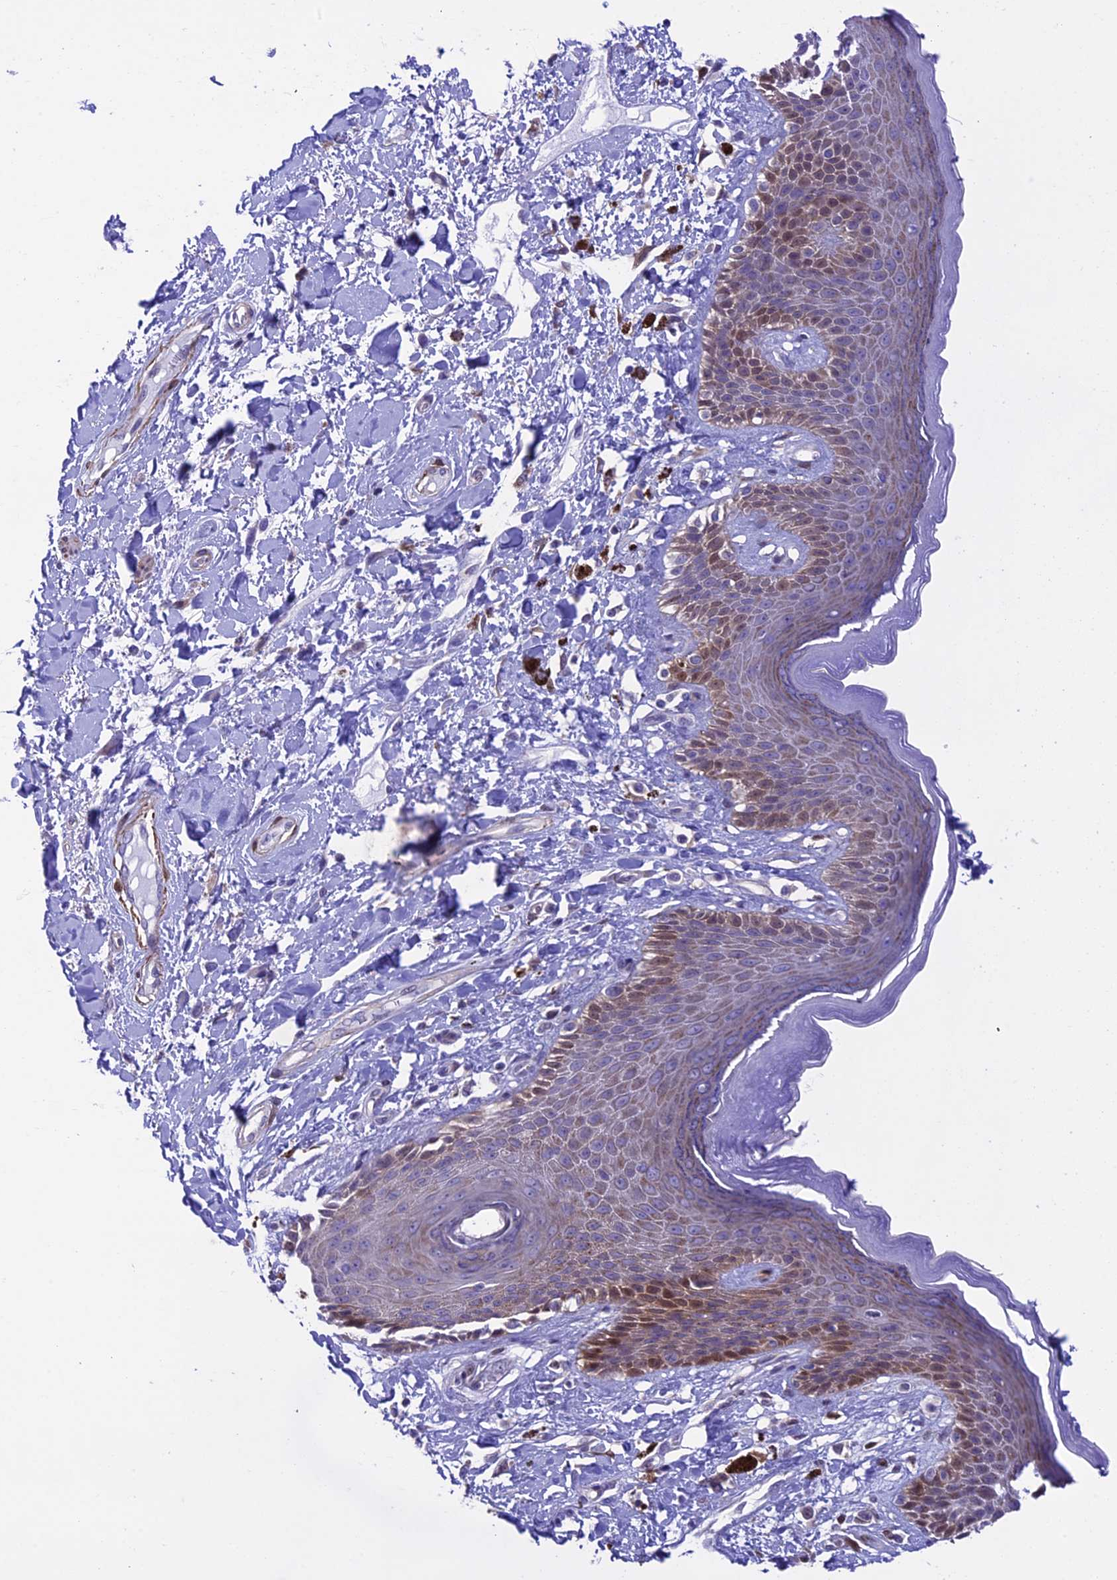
{"staining": {"intensity": "moderate", "quantity": "<25%", "location": "cytoplasmic/membranous"}, "tissue": "skin", "cell_type": "Epidermal cells", "image_type": "normal", "snomed": [{"axis": "morphology", "description": "Normal tissue, NOS"}, {"axis": "topography", "description": "Anal"}], "caption": "This is an image of immunohistochemistry (IHC) staining of unremarkable skin, which shows moderate expression in the cytoplasmic/membranous of epidermal cells.", "gene": "IGSF6", "patient": {"sex": "female", "age": 78}}